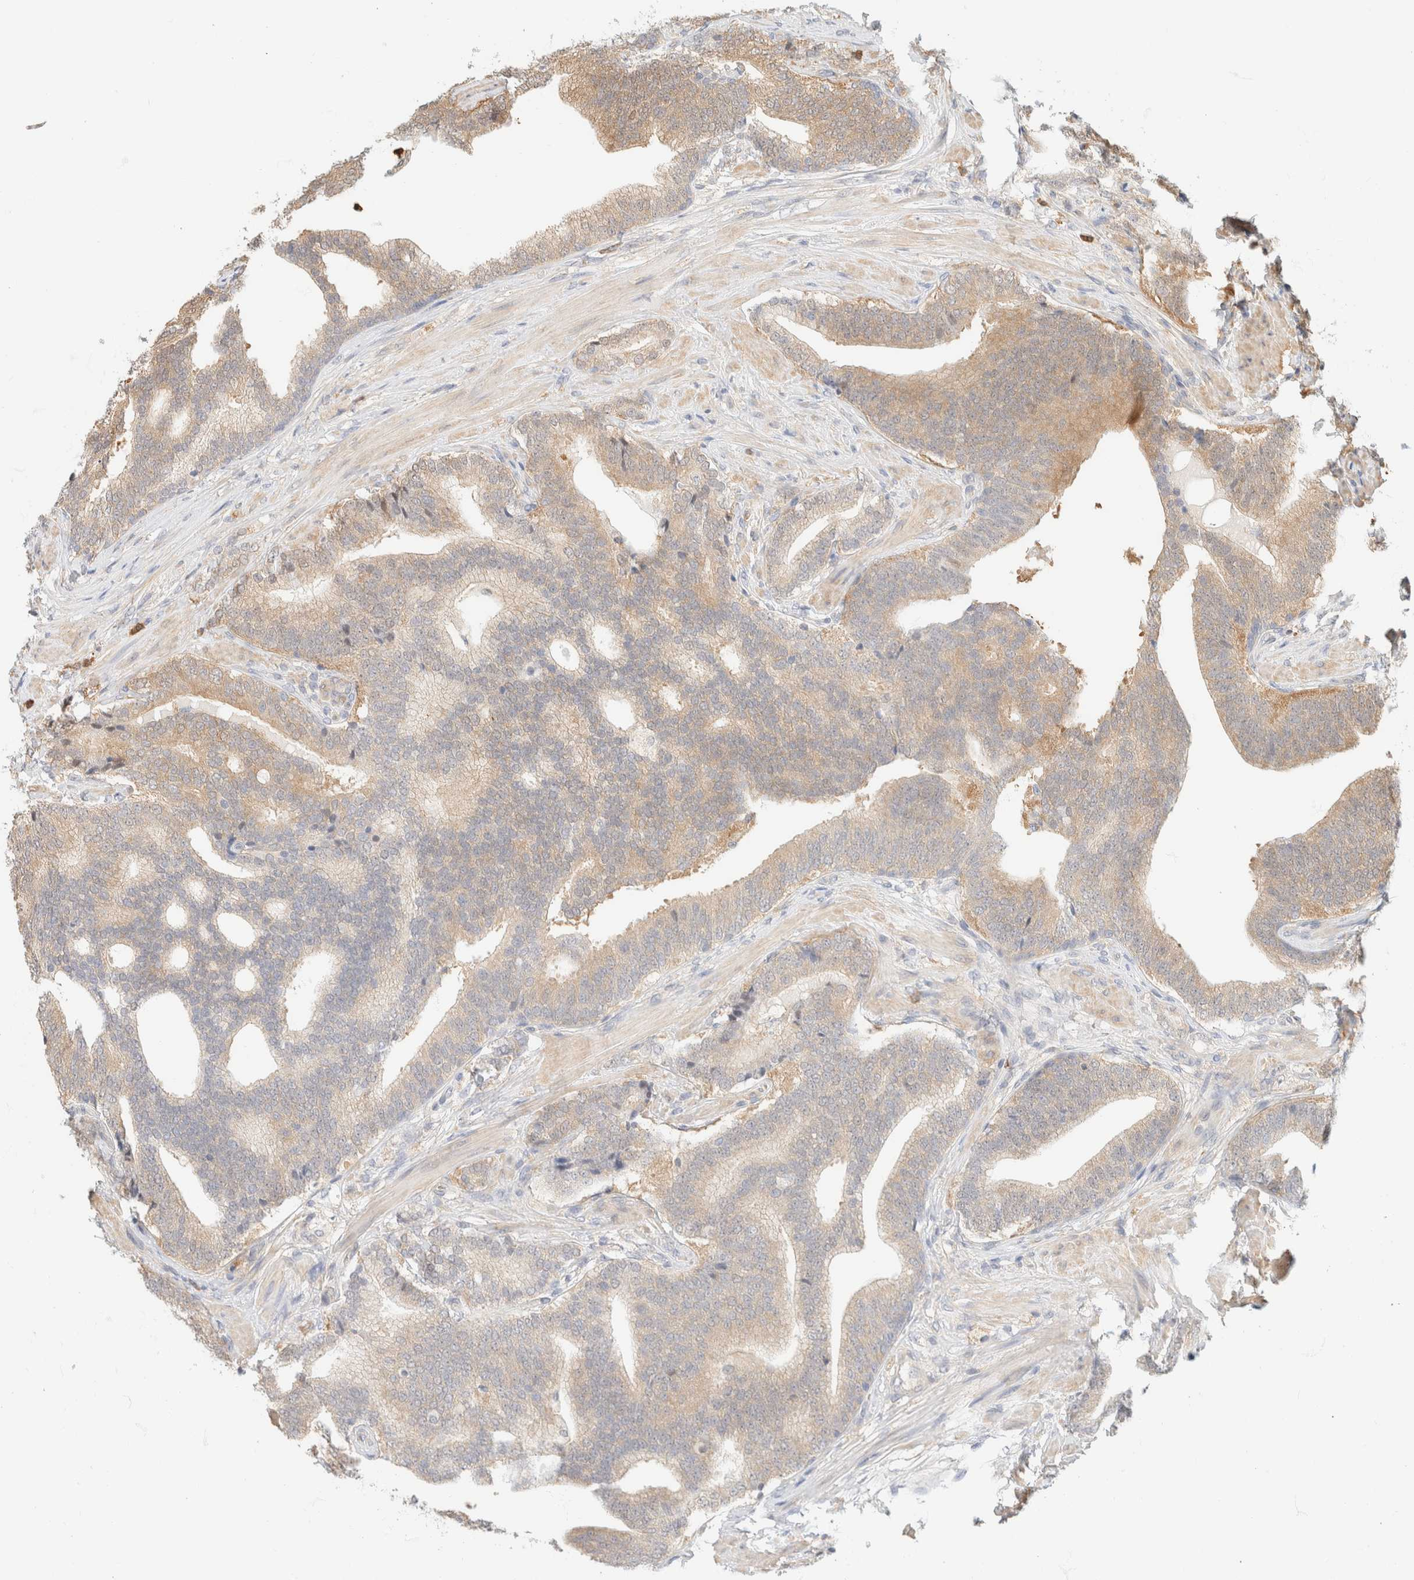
{"staining": {"intensity": "weak", "quantity": ">75%", "location": "cytoplasmic/membranous"}, "tissue": "prostate cancer", "cell_type": "Tumor cells", "image_type": "cancer", "snomed": [{"axis": "morphology", "description": "Adenocarcinoma, High grade"}, {"axis": "topography", "description": "Prostate"}], "caption": "Prostate adenocarcinoma (high-grade) stained for a protein displays weak cytoplasmic/membranous positivity in tumor cells.", "gene": "GPI", "patient": {"sex": "male", "age": 55}}